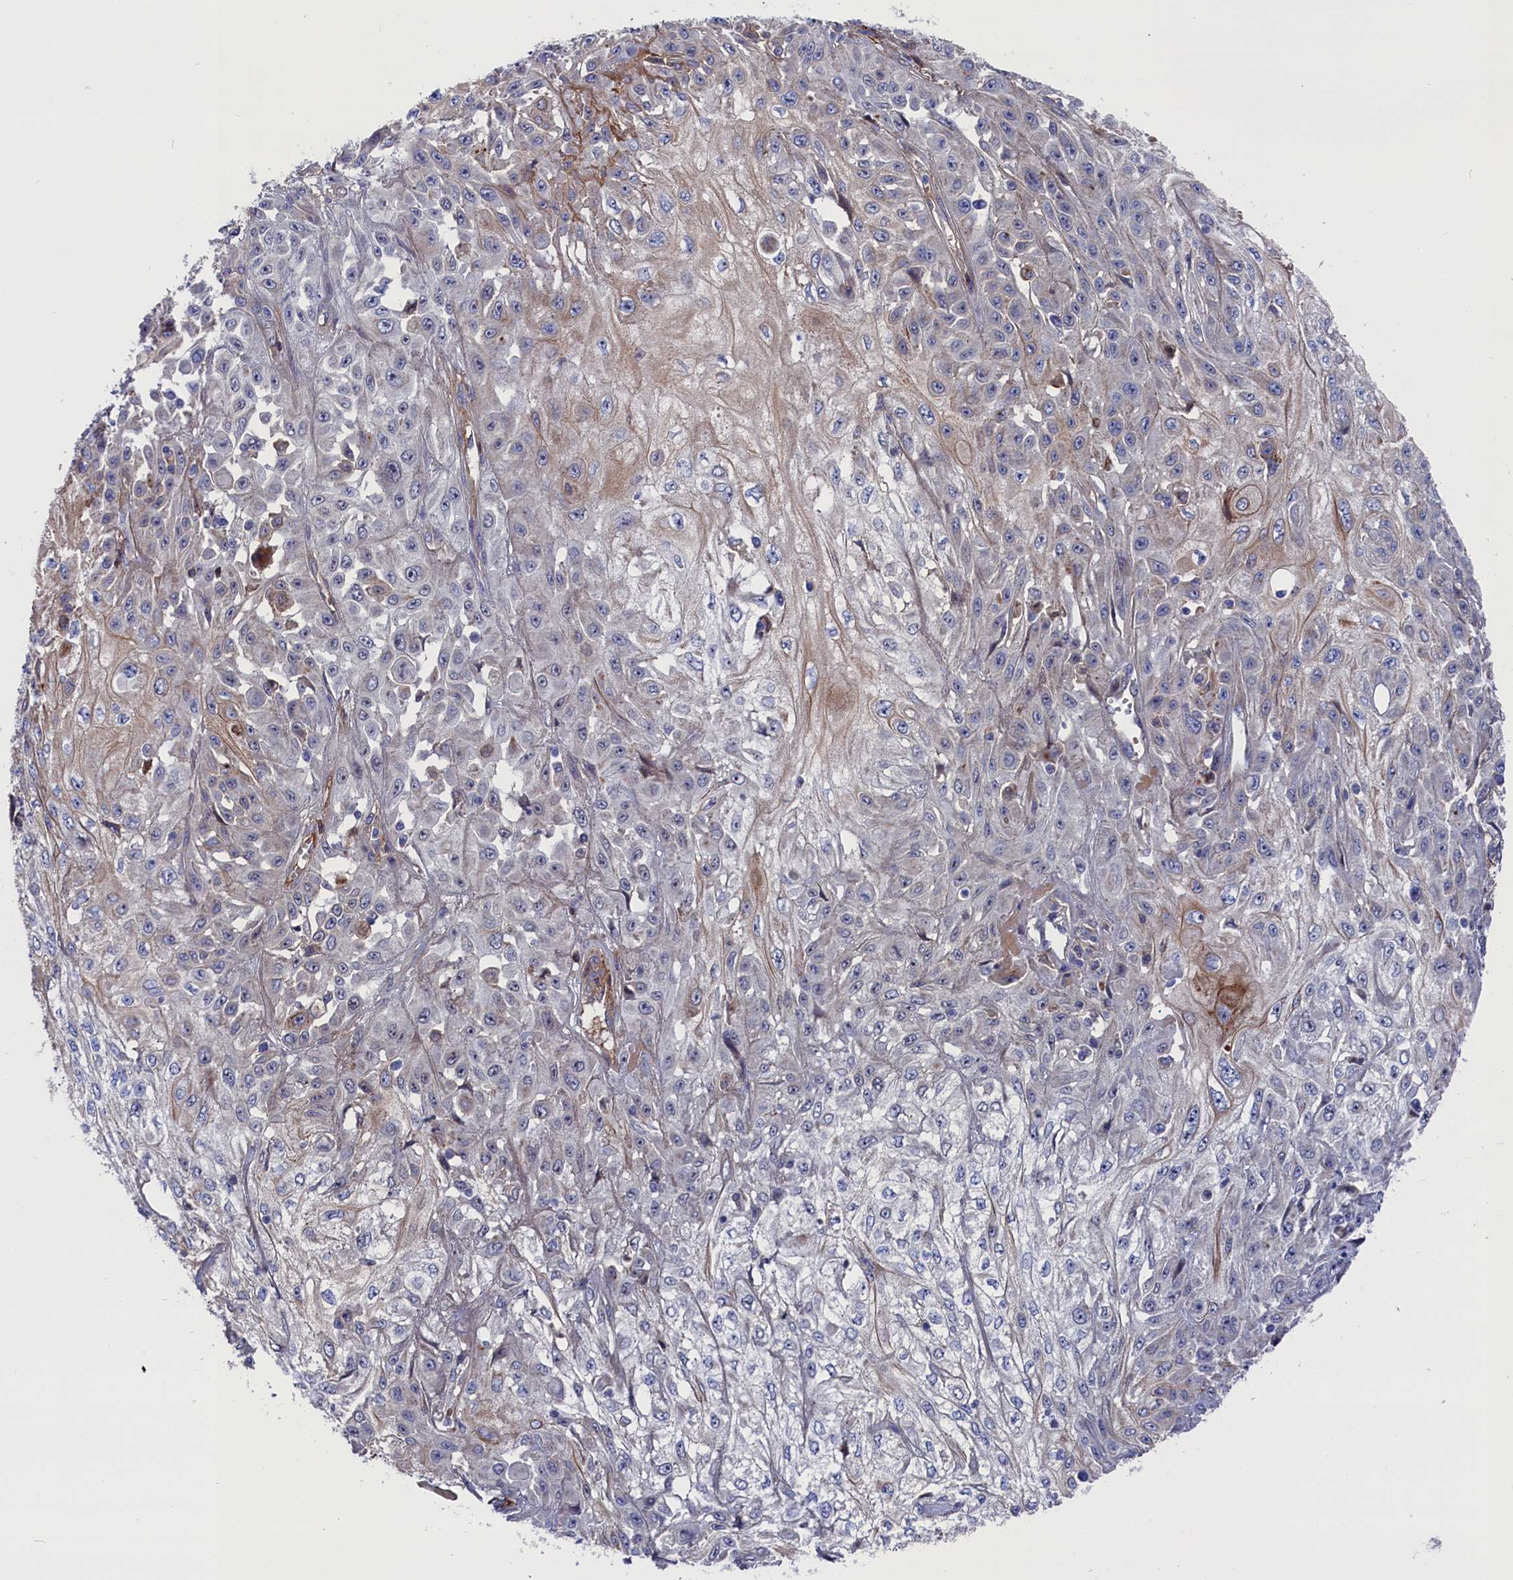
{"staining": {"intensity": "negative", "quantity": "none", "location": "none"}, "tissue": "skin cancer", "cell_type": "Tumor cells", "image_type": "cancer", "snomed": [{"axis": "morphology", "description": "Squamous cell carcinoma, NOS"}, {"axis": "morphology", "description": "Squamous cell carcinoma, metastatic, NOS"}, {"axis": "topography", "description": "Skin"}, {"axis": "topography", "description": "Lymph node"}], "caption": "Immunohistochemistry image of skin metastatic squamous cell carcinoma stained for a protein (brown), which exhibits no expression in tumor cells.", "gene": "GPR108", "patient": {"sex": "male", "age": 75}}